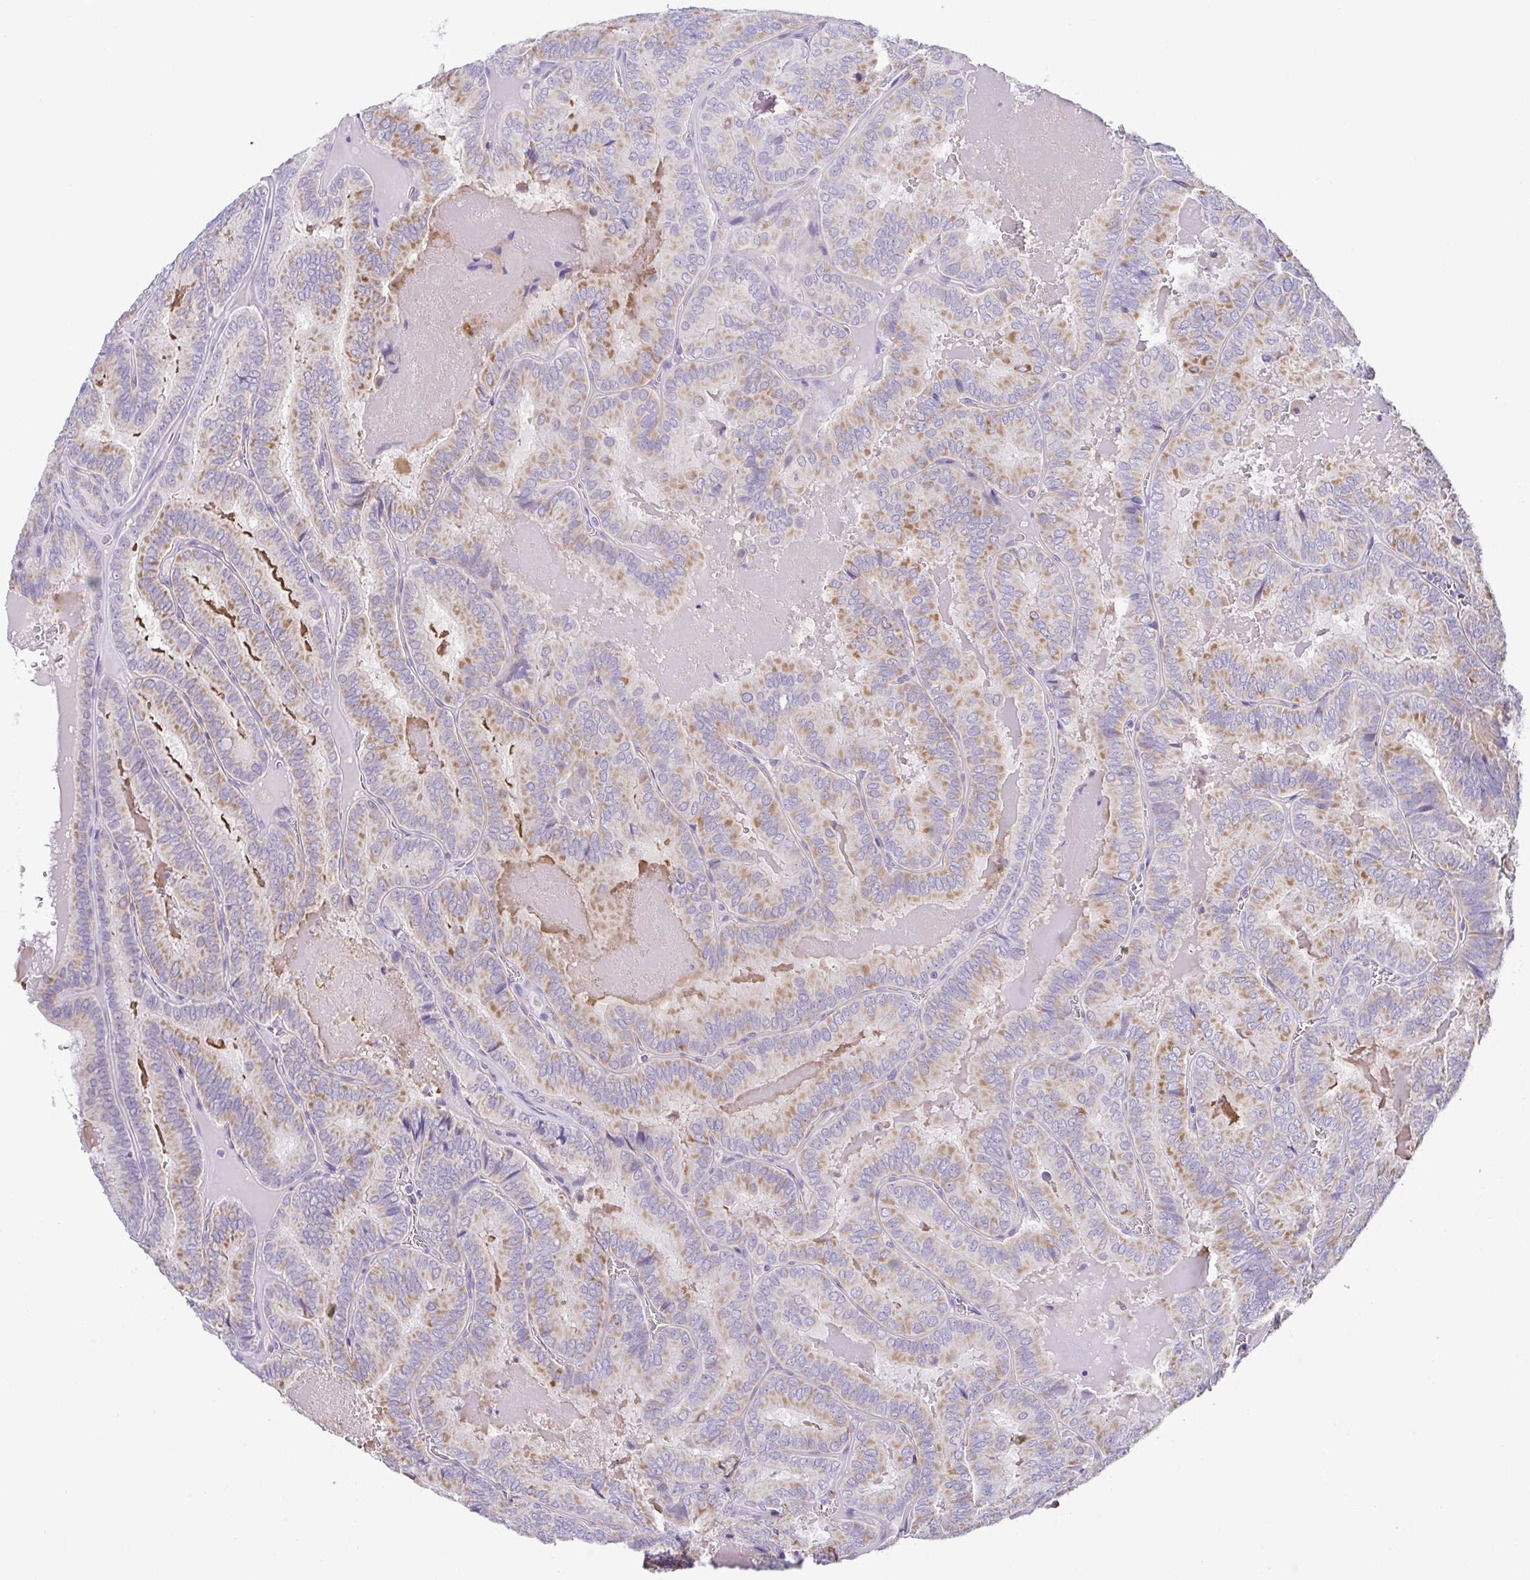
{"staining": {"intensity": "moderate", "quantity": "25%-75%", "location": "cytoplasmic/membranous"}, "tissue": "thyroid cancer", "cell_type": "Tumor cells", "image_type": "cancer", "snomed": [{"axis": "morphology", "description": "Papillary adenocarcinoma, NOS"}, {"axis": "topography", "description": "Thyroid gland"}], "caption": "Immunohistochemistry (IHC) staining of thyroid papillary adenocarcinoma, which exhibits medium levels of moderate cytoplasmic/membranous expression in approximately 25%-75% of tumor cells indicating moderate cytoplasmic/membranous protein expression. The staining was performed using DAB (3,3'-diaminobenzidine) (brown) for protein detection and nuclei were counterstained in hematoxylin (blue).", "gene": "TERT", "patient": {"sex": "female", "age": 75}}